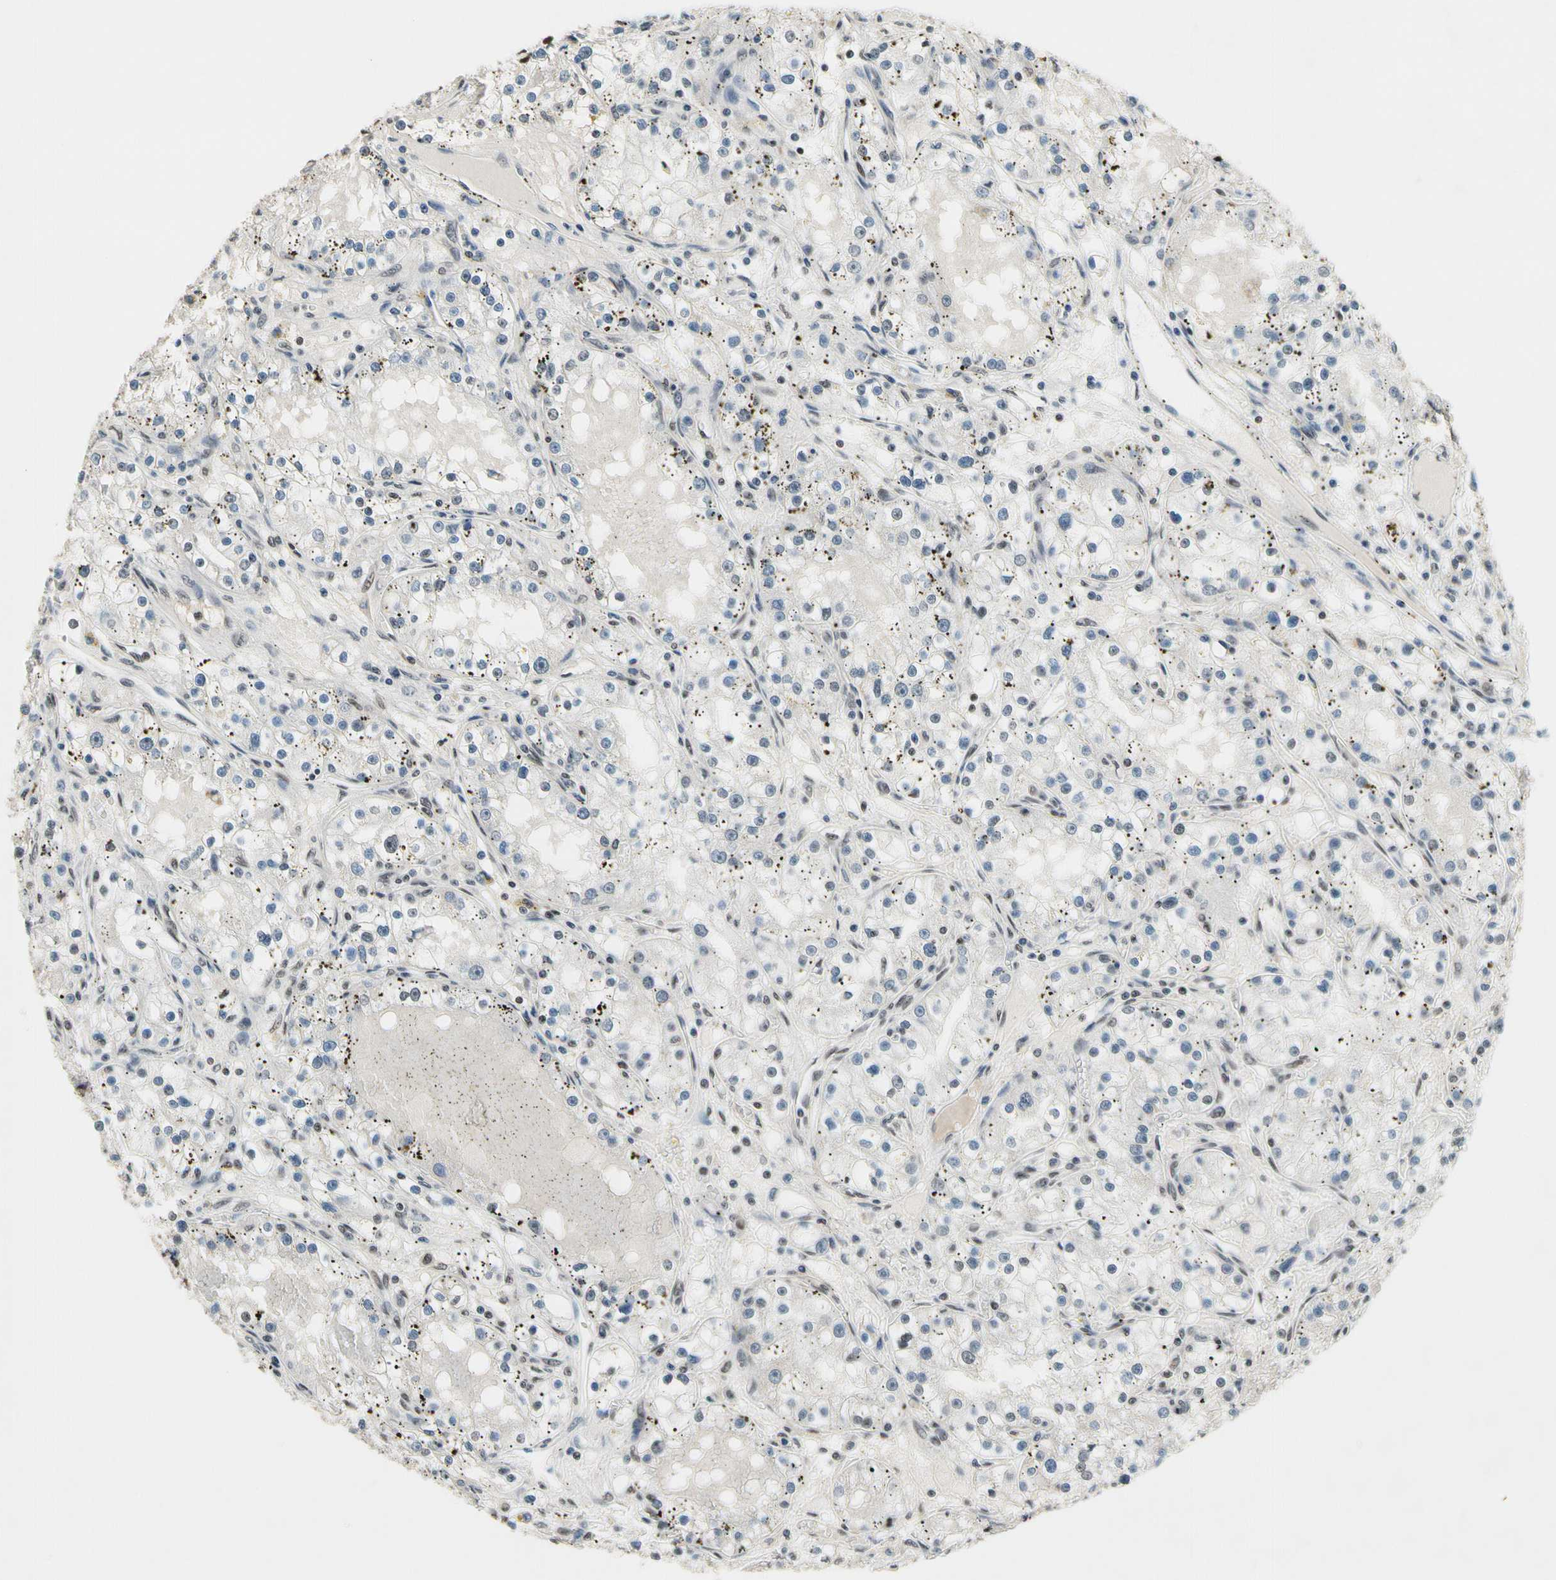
{"staining": {"intensity": "negative", "quantity": "none", "location": "none"}, "tissue": "renal cancer", "cell_type": "Tumor cells", "image_type": "cancer", "snomed": [{"axis": "morphology", "description": "Adenocarcinoma, NOS"}, {"axis": "topography", "description": "Kidney"}], "caption": "The immunohistochemistry (IHC) photomicrograph has no significant staining in tumor cells of renal cancer tissue.", "gene": "RECQL", "patient": {"sex": "male", "age": 56}}